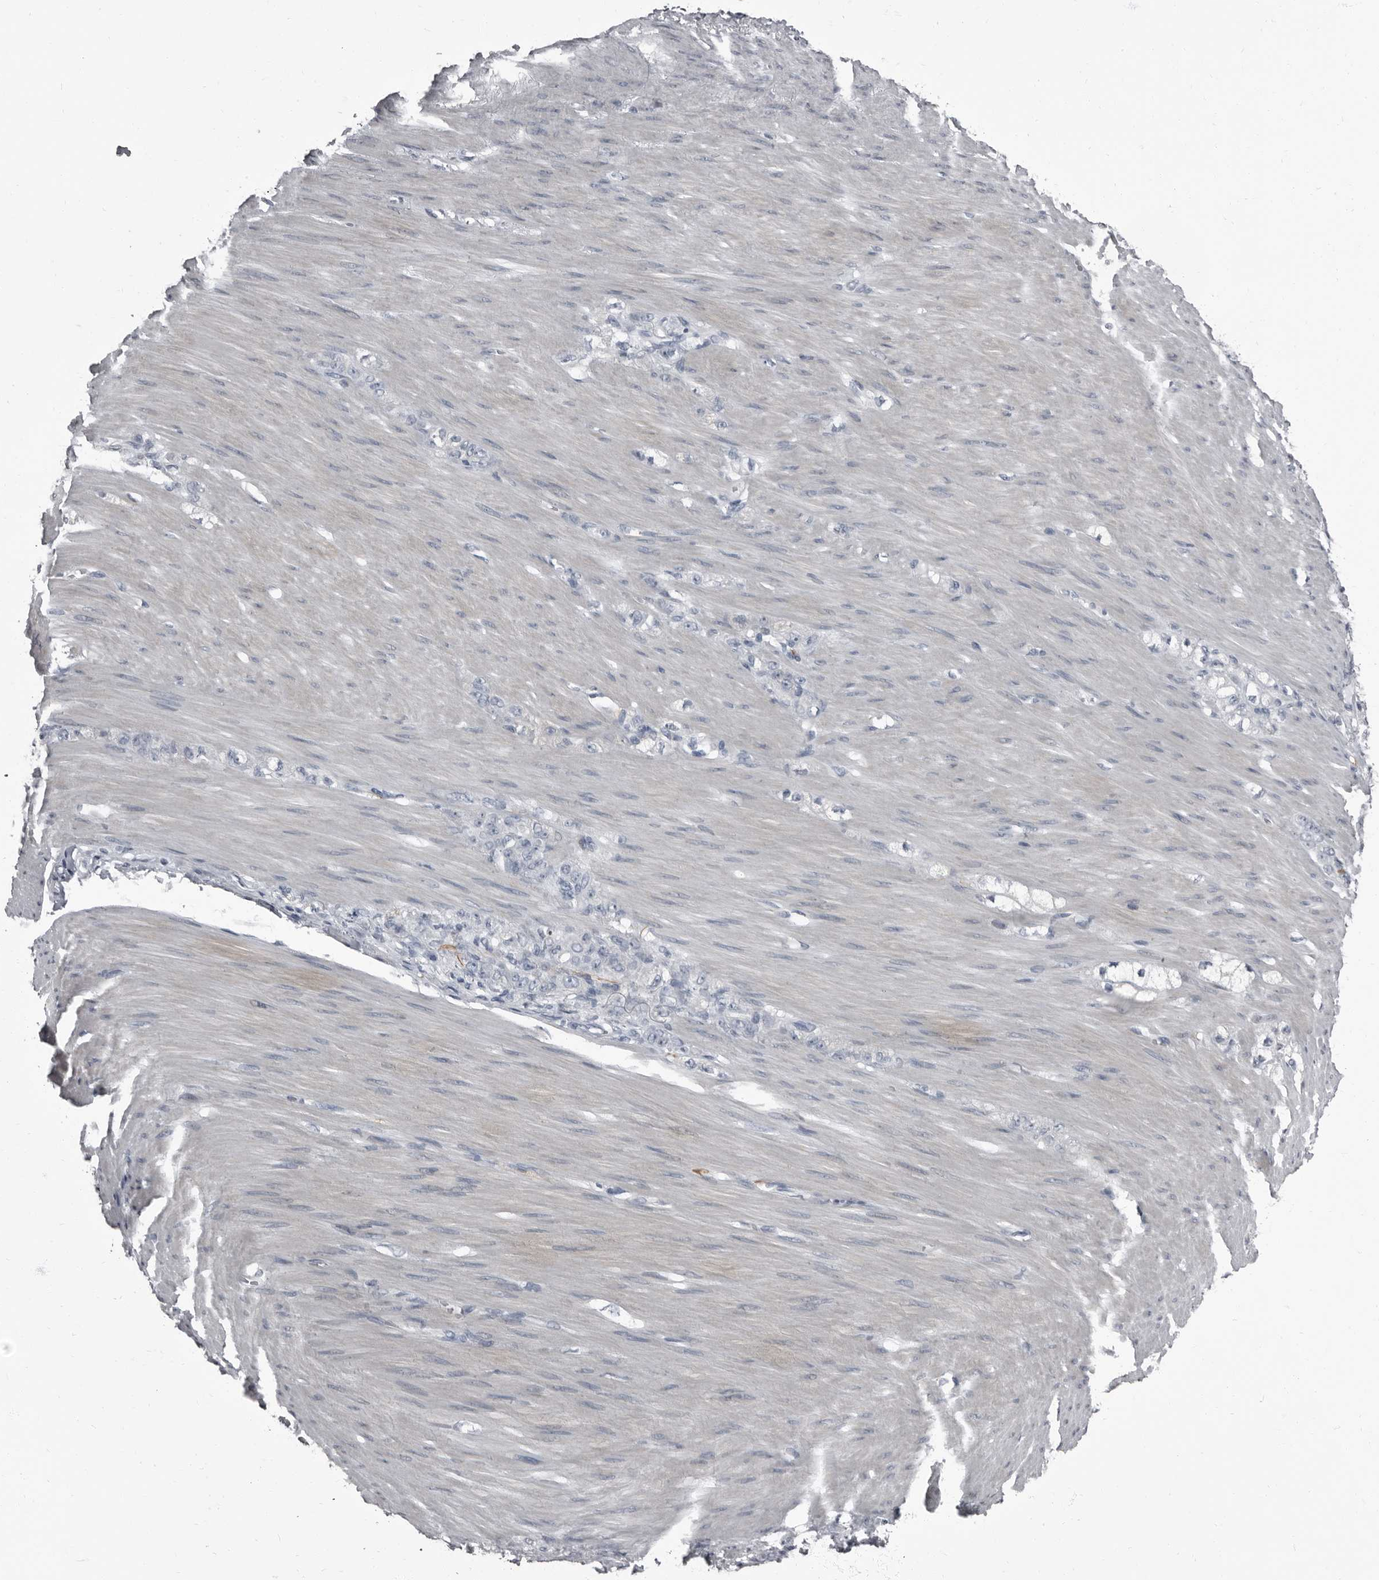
{"staining": {"intensity": "negative", "quantity": "none", "location": "none"}, "tissue": "stomach cancer", "cell_type": "Tumor cells", "image_type": "cancer", "snomed": [{"axis": "morphology", "description": "Normal tissue, NOS"}, {"axis": "morphology", "description": "Adenocarcinoma, NOS"}, {"axis": "topography", "description": "Stomach"}], "caption": "Immunohistochemistry image of neoplastic tissue: stomach adenocarcinoma stained with DAB reveals no significant protein staining in tumor cells.", "gene": "TPD52L1", "patient": {"sex": "male", "age": 82}}